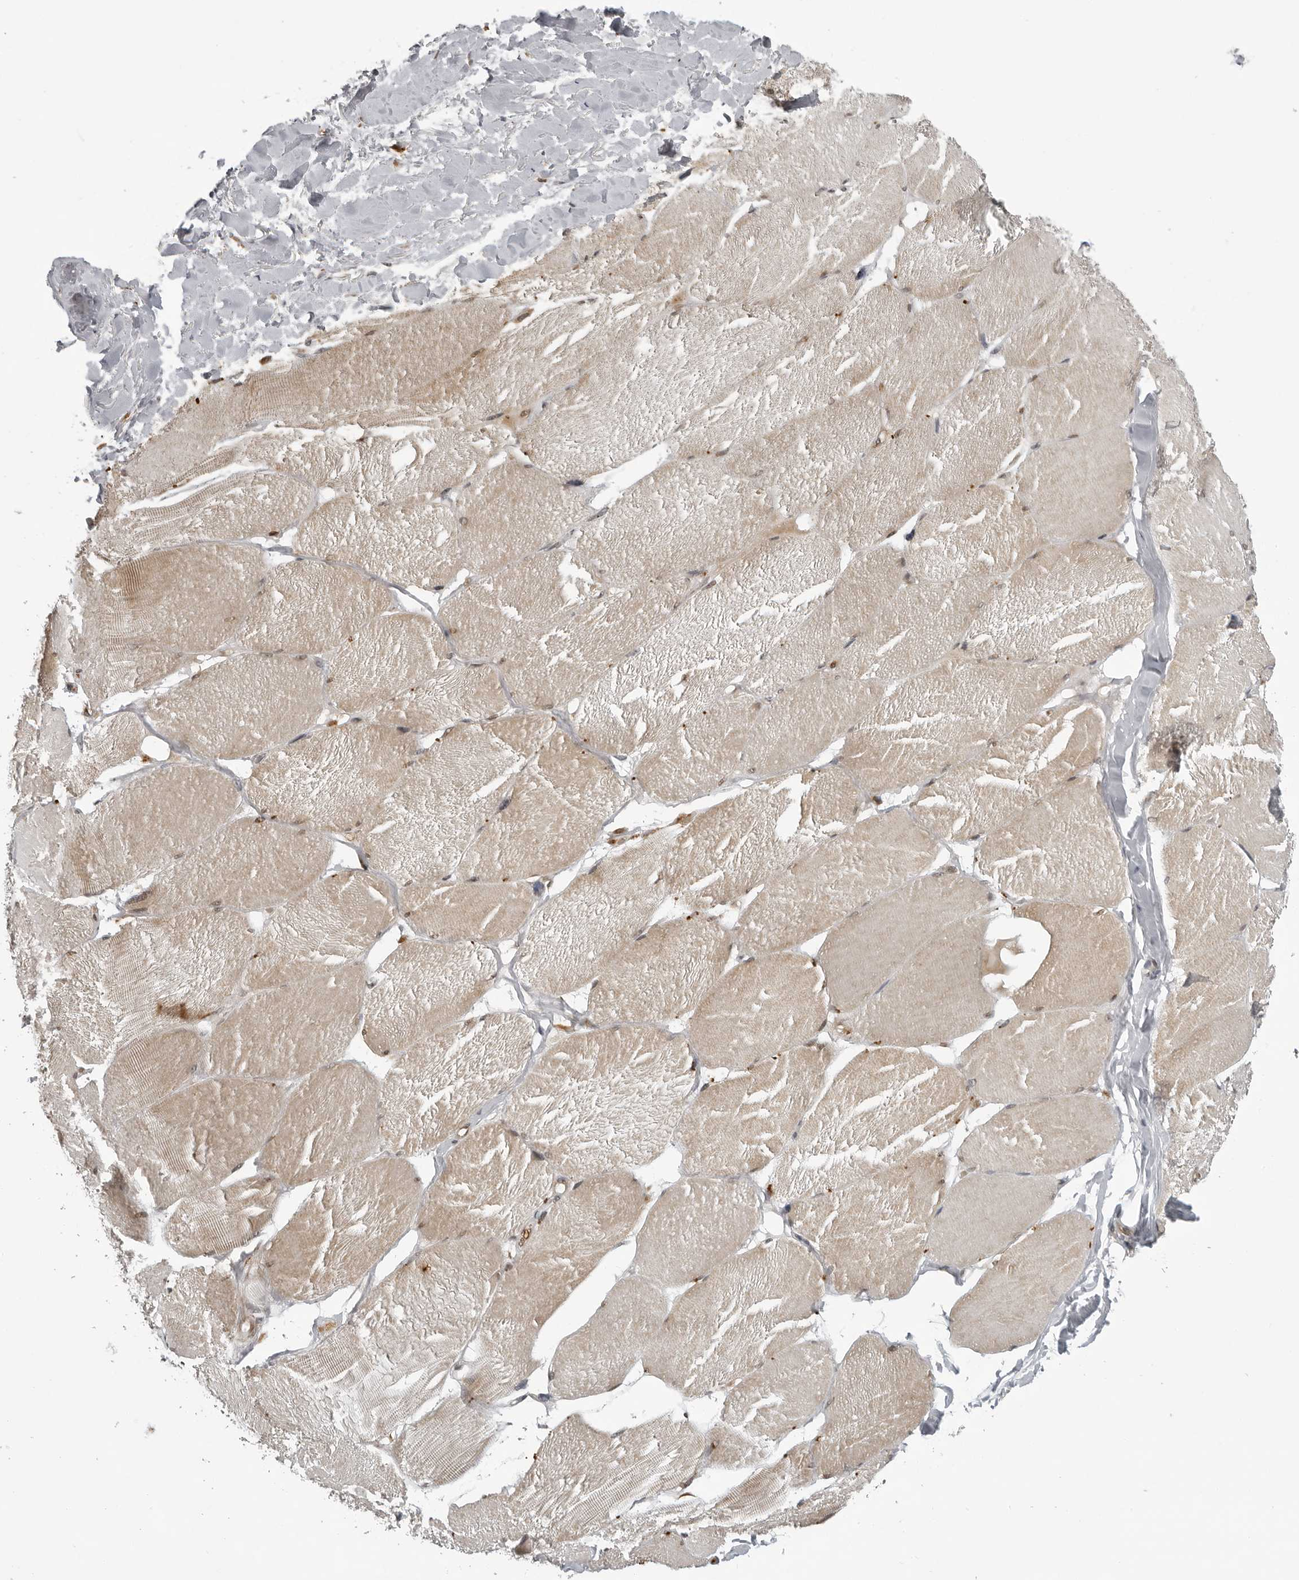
{"staining": {"intensity": "moderate", "quantity": "<25%", "location": "cytoplasmic/membranous"}, "tissue": "skeletal muscle", "cell_type": "Myocytes", "image_type": "normal", "snomed": [{"axis": "morphology", "description": "Normal tissue, NOS"}, {"axis": "topography", "description": "Skin"}, {"axis": "topography", "description": "Skeletal muscle"}], "caption": "Protein staining demonstrates moderate cytoplasmic/membranous expression in approximately <25% of myocytes in benign skeletal muscle. (DAB = brown stain, brightfield microscopy at high magnification).", "gene": "THOP1", "patient": {"sex": "male", "age": 83}}